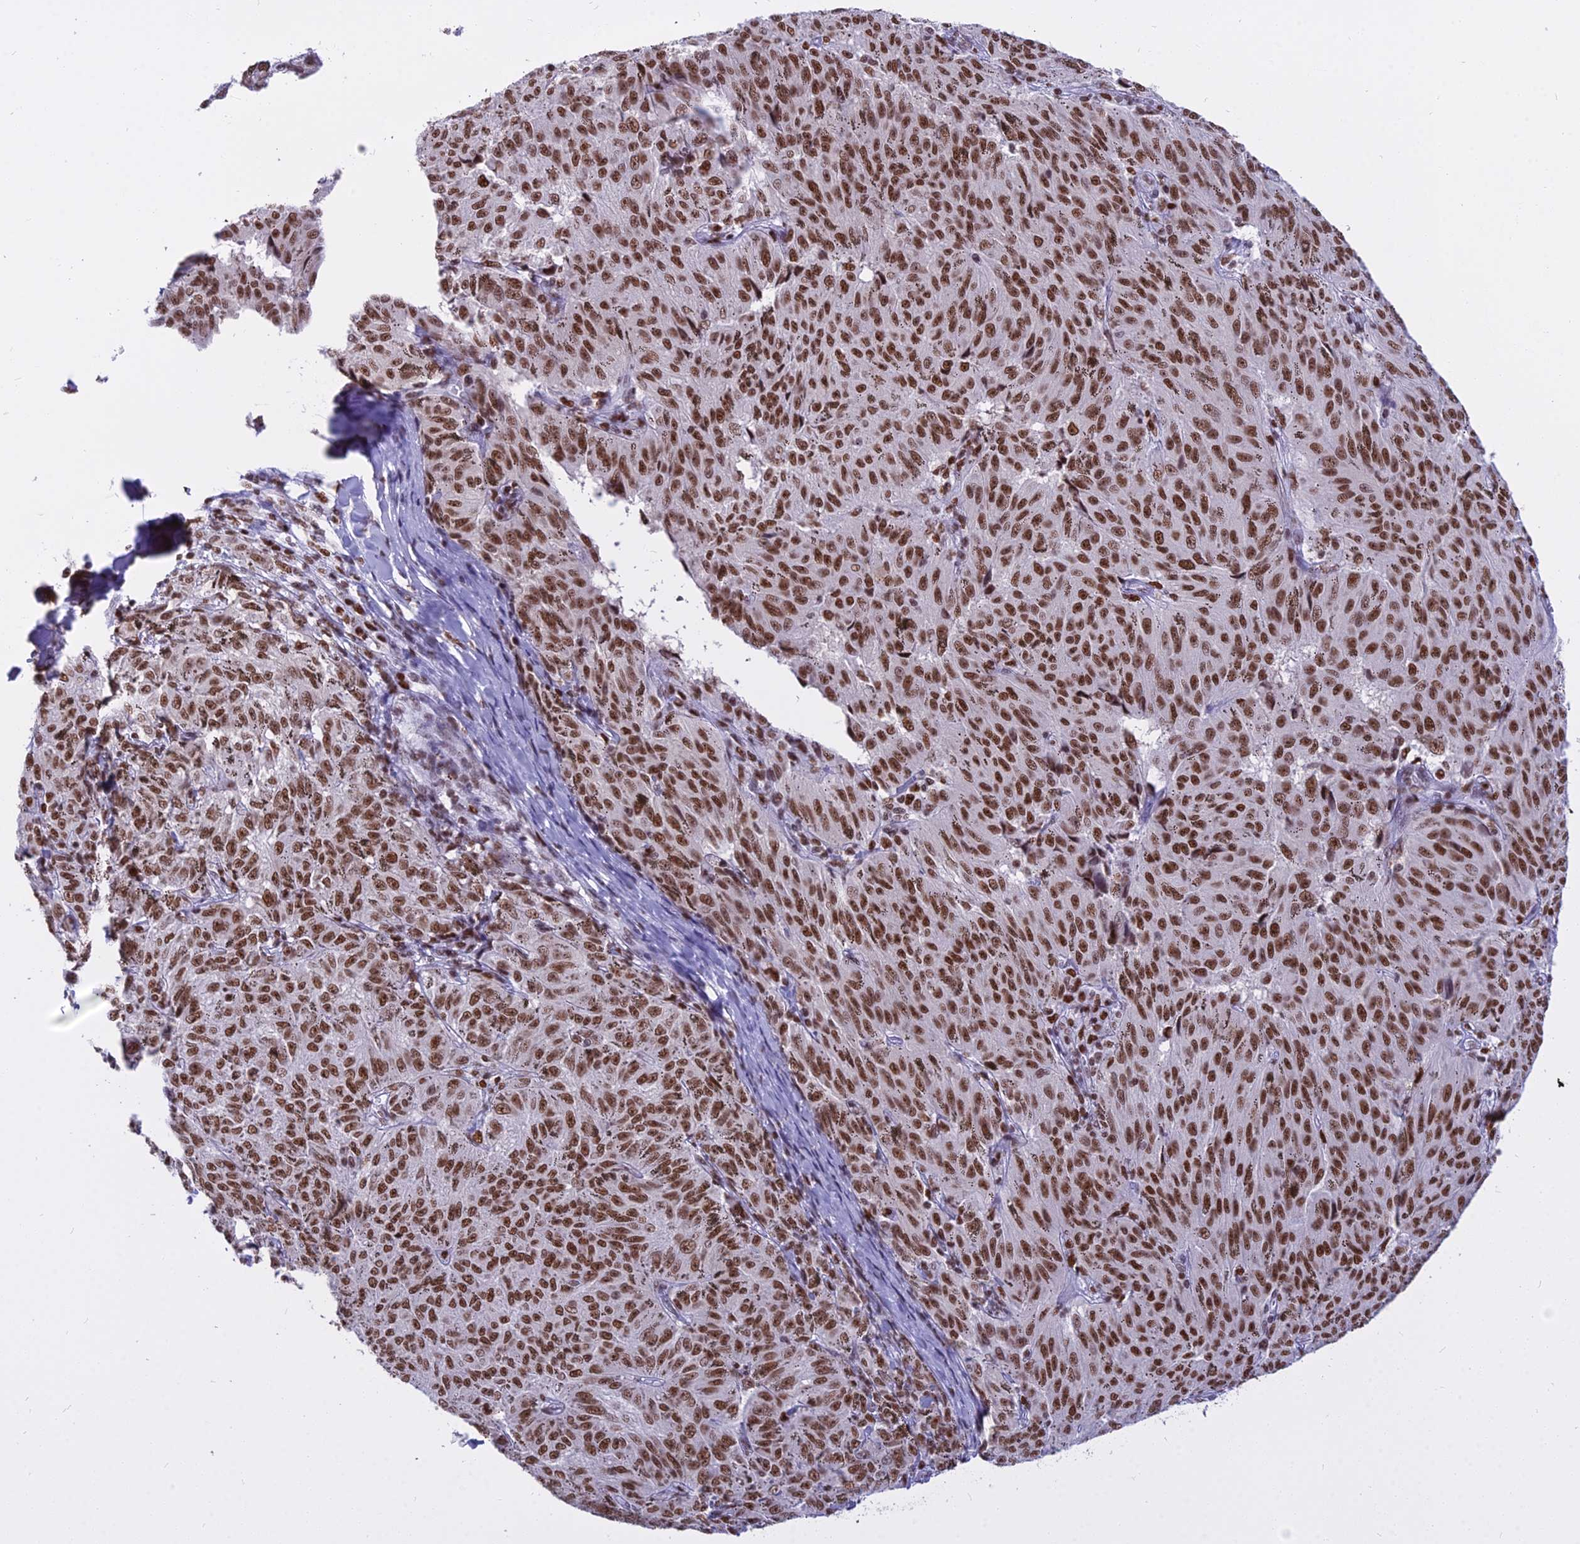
{"staining": {"intensity": "moderate", "quantity": ">75%", "location": "nuclear"}, "tissue": "melanoma", "cell_type": "Tumor cells", "image_type": "cancer", "snomed": [{"axis": "morphology", "description": "Malignant melanoma, NOS"}, {"axis": "topography", "description": "Skin"}], "caption": "A high-resolution image shows IHC staining of malignant melanoma, which displays moderate nuclear positivity in about >75% of tumor cells.", "gene": "PARP1", "patient": {"sex": "female", "age": 72}}